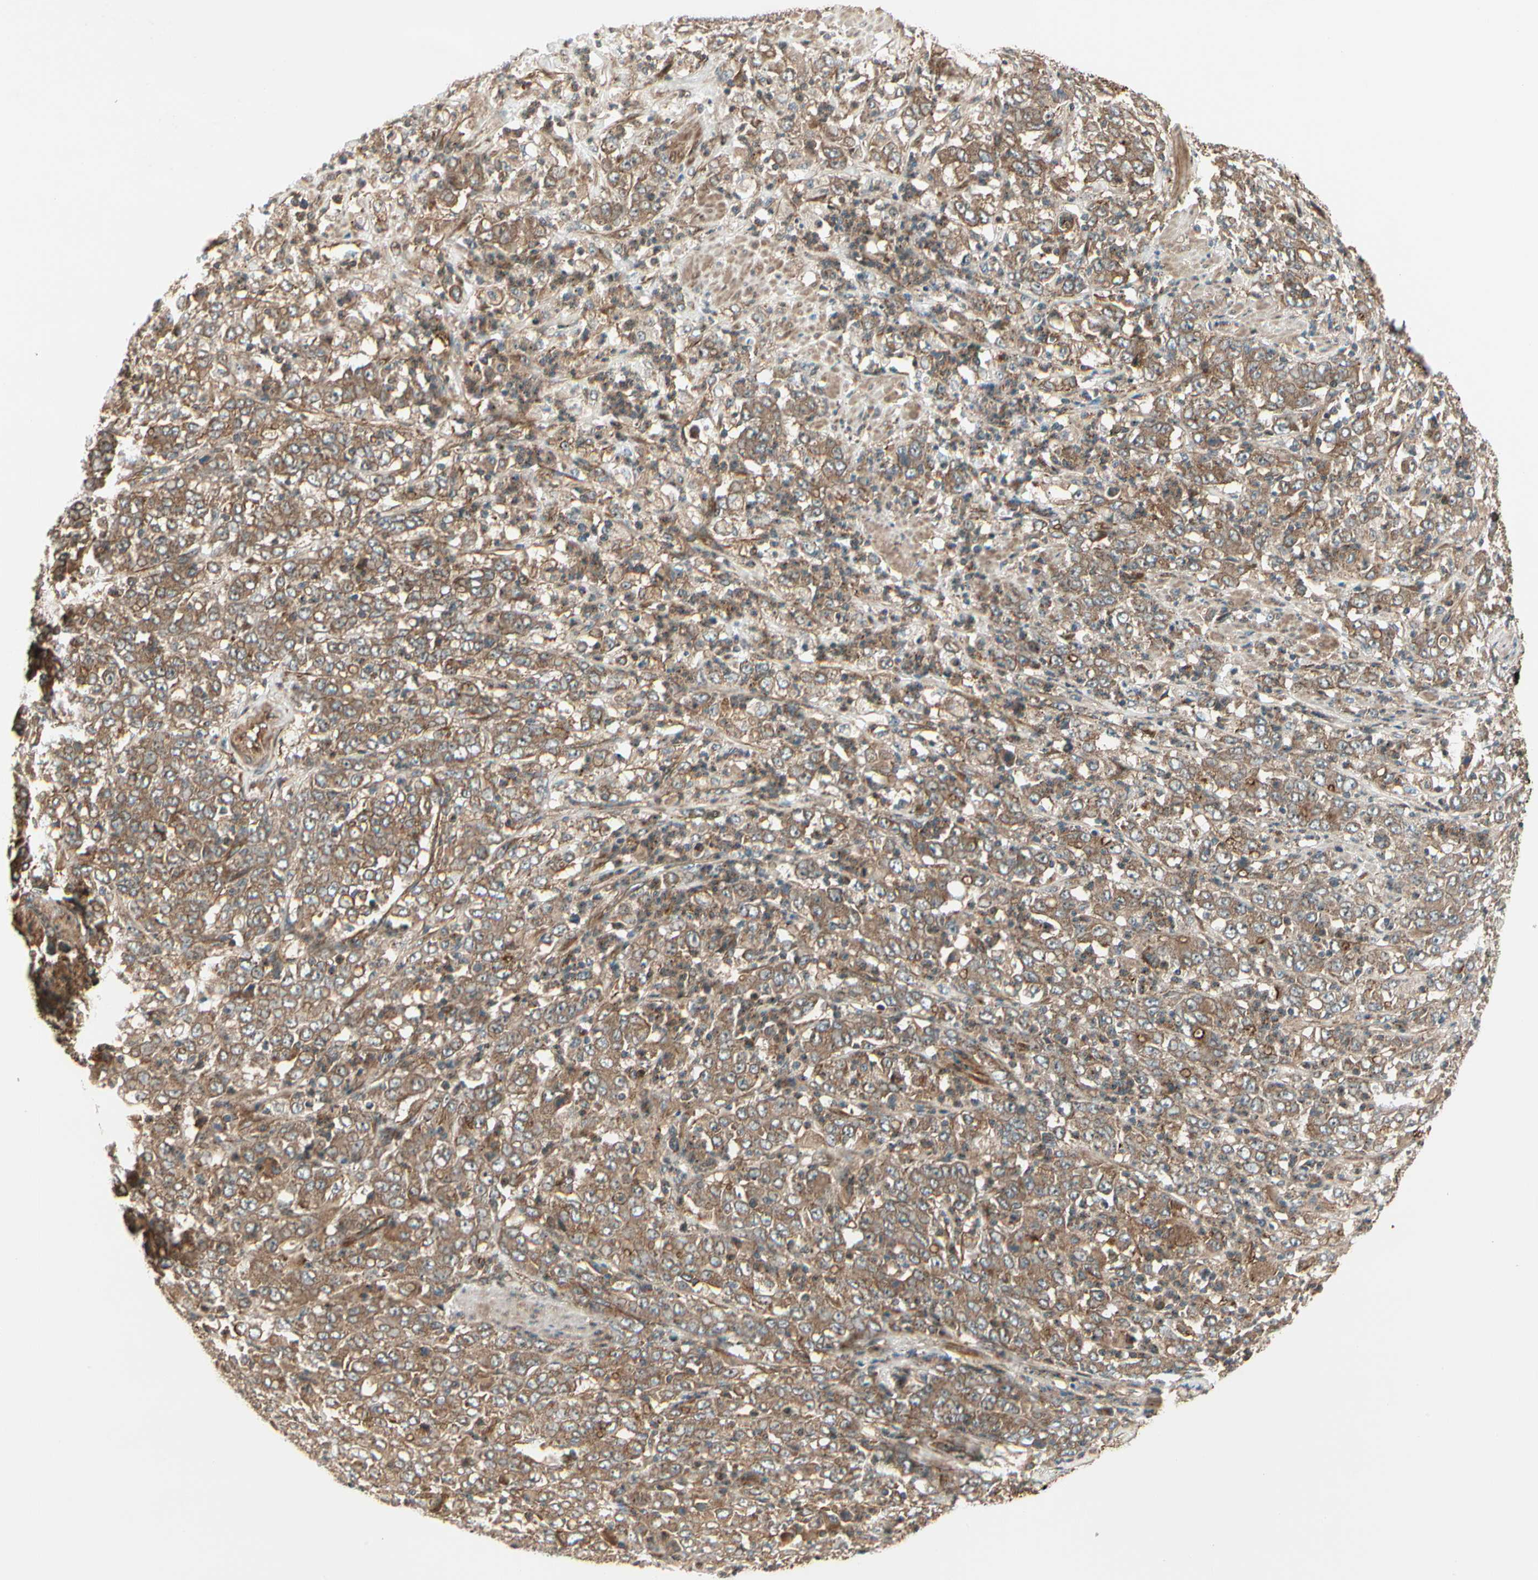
{"staining": {"intensity": "moderate", "quantity": ">75%", "location": "cytoplasmic/membranous"}, "tissue": "stomach cancer", "cell_type": "Tumor cells", "image_type": "cancer", "snomed": [{"axis": "morphology", "description": "Adenocarcinoma, NOS"}, {"axis": "topography", "description": "Stomach, lower"}], "caption": "The histopathology image shows a brown stain indicating the presence of a protein in the cytoplasmic/membranous of tumor cells in stomach cancer.", "gene": "FKBP15", "patient": {"sex": "female", "age": 71}}